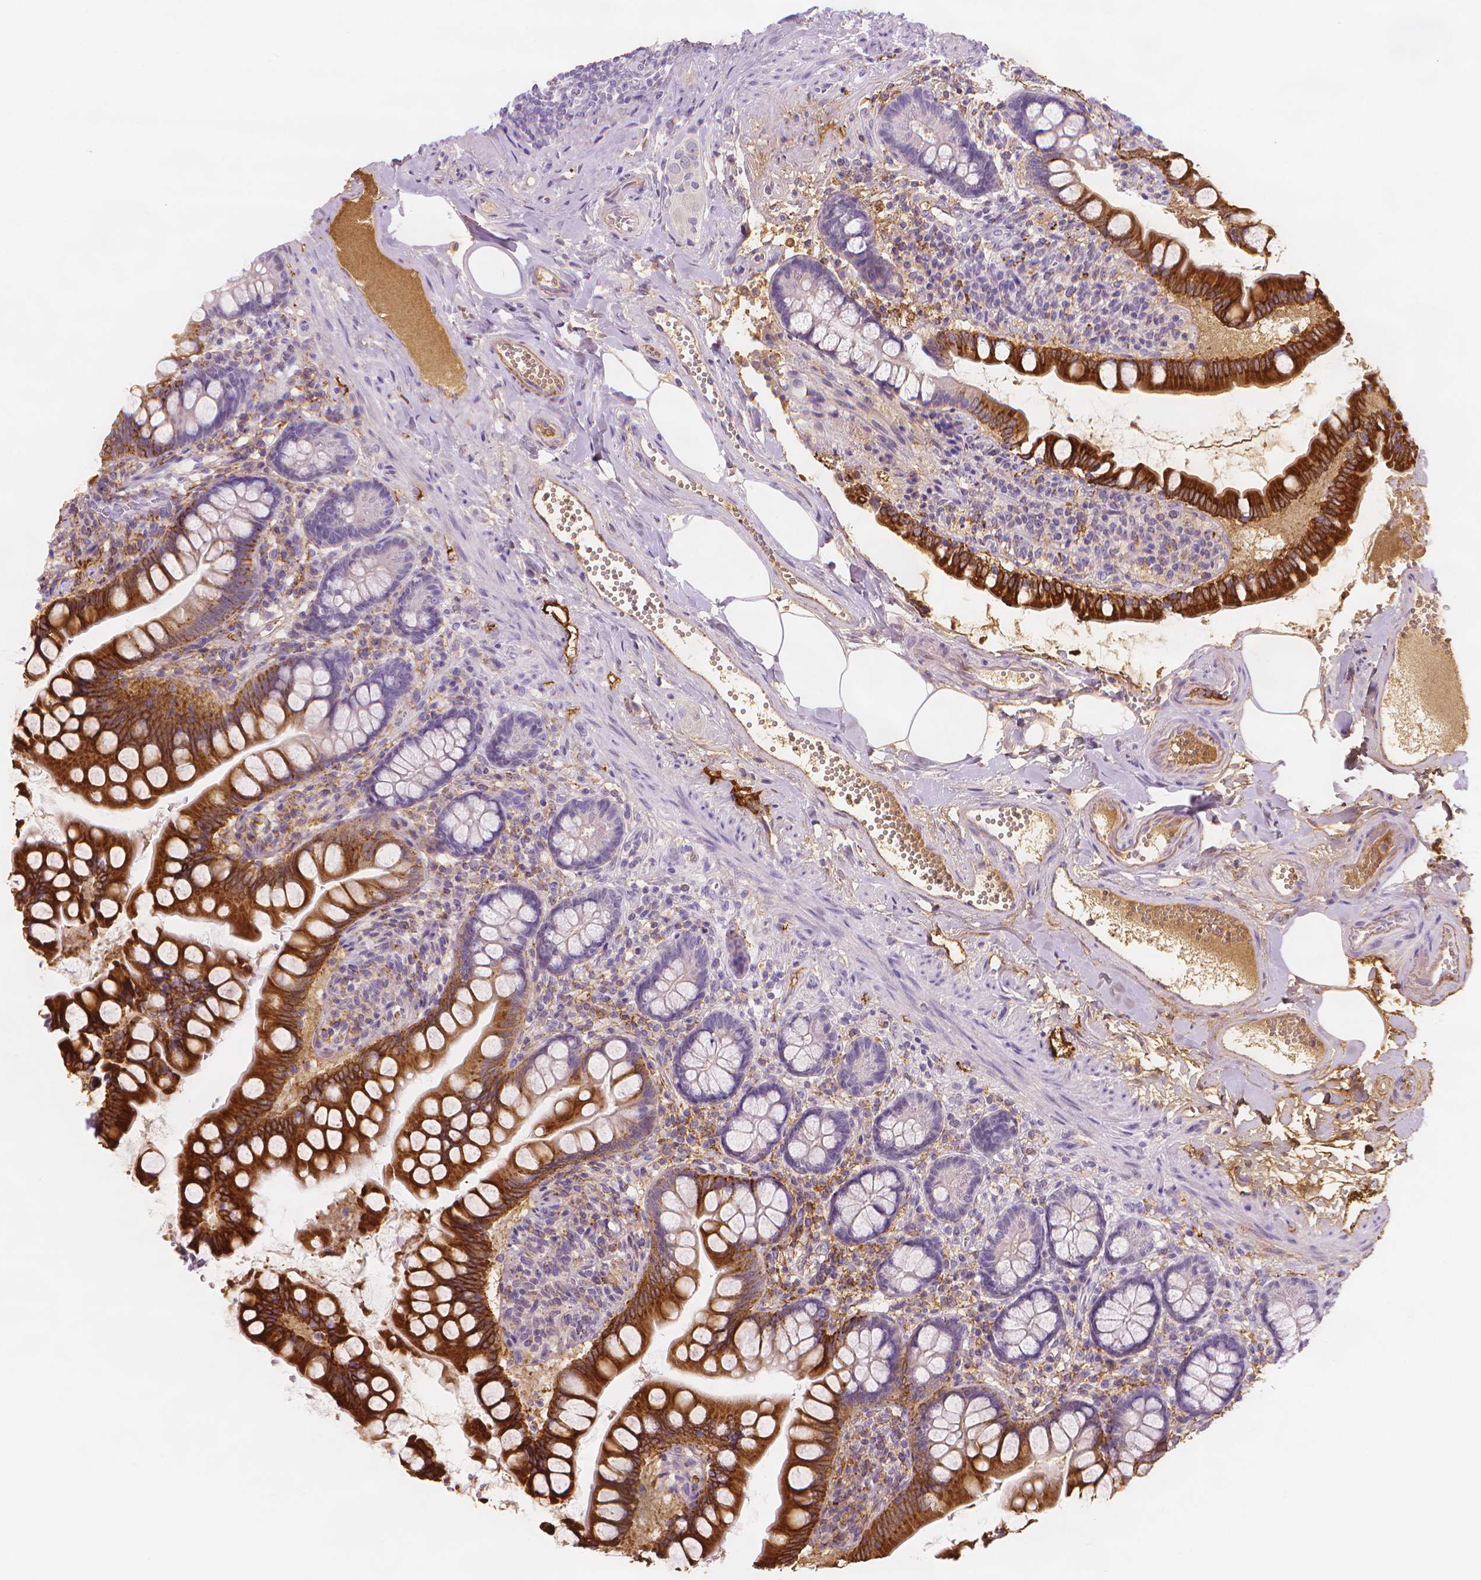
{"staining": {"intensity": "strong", "quantity": "25%-75%", "location": "cytoplasmic/membranous"}, "tissue": "small intestine", "cell_type": "Glandular cells", "image_type": "normal", "snomed": [{"axis": "morphology", "description": "Normal tissue, NOS"}, {"axis": "topography", "description": "Small intestine"}], "caption": "This micrograph exhibits IHC staining of benign human small intestine, with high strong cytoplasmic/membranous positivity in about 25%-75% of glandular cells.", "gene": "APOA4", "patient": {"sex": "female", "age": 56}}